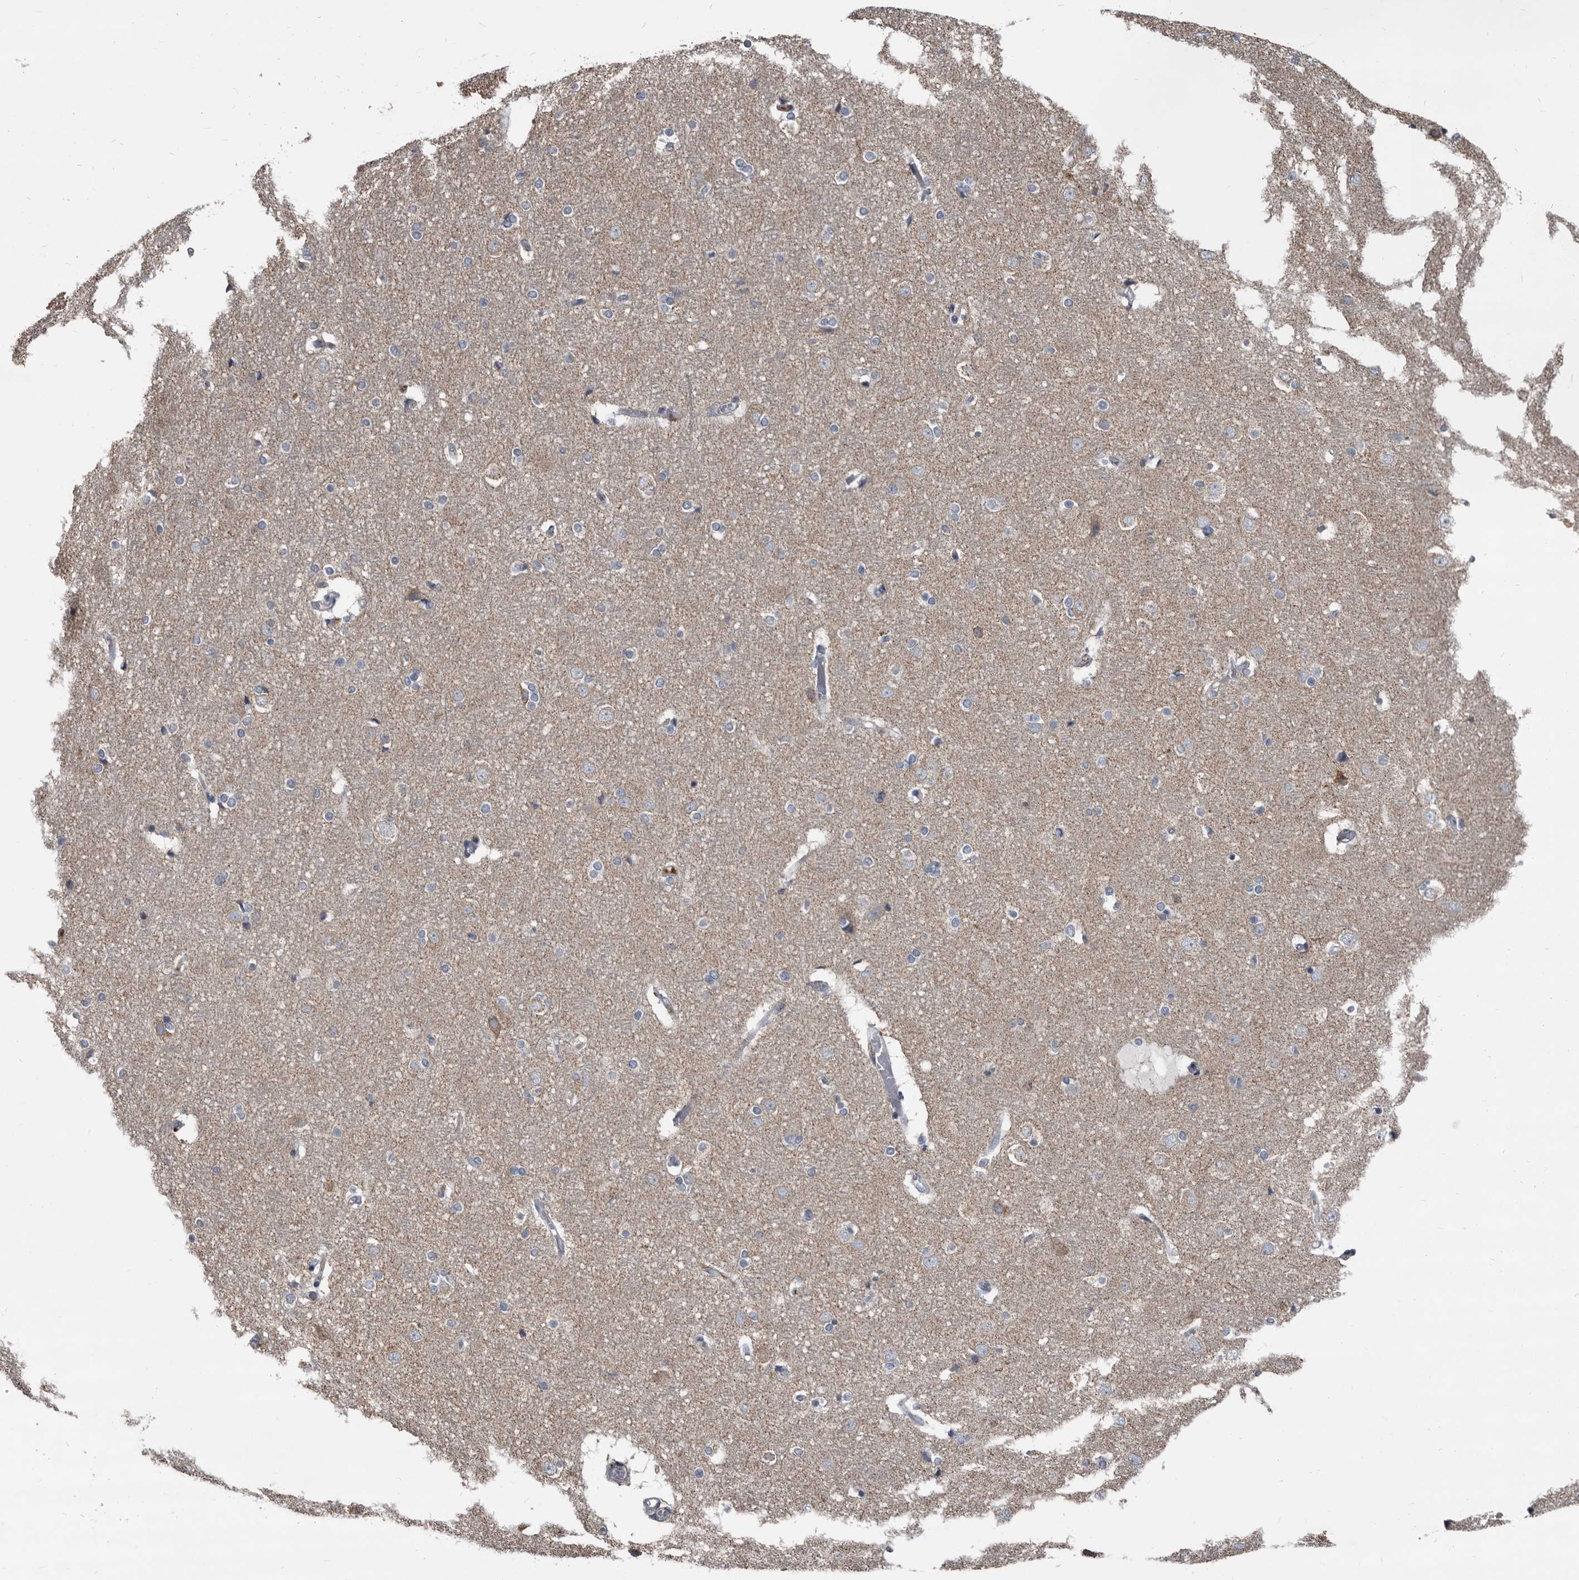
{"staining": {"intensity": "negative", "quantity": "none", "location": "none"}, "tissue": "cerebral cortex", "cell_type": "Endothelial cells", "image_type": "normal", "snomed": [{"axis": "morphology", "description": "Normal tissue, NOS"}, {"axis": "topography", "description": "Cerebral cortex"}], "caption": "Endothelial cells show no significant protein staining in benign cerebral cortex.", "gene": "GREB1", "patient": {"sex": "male", "age": 54}}